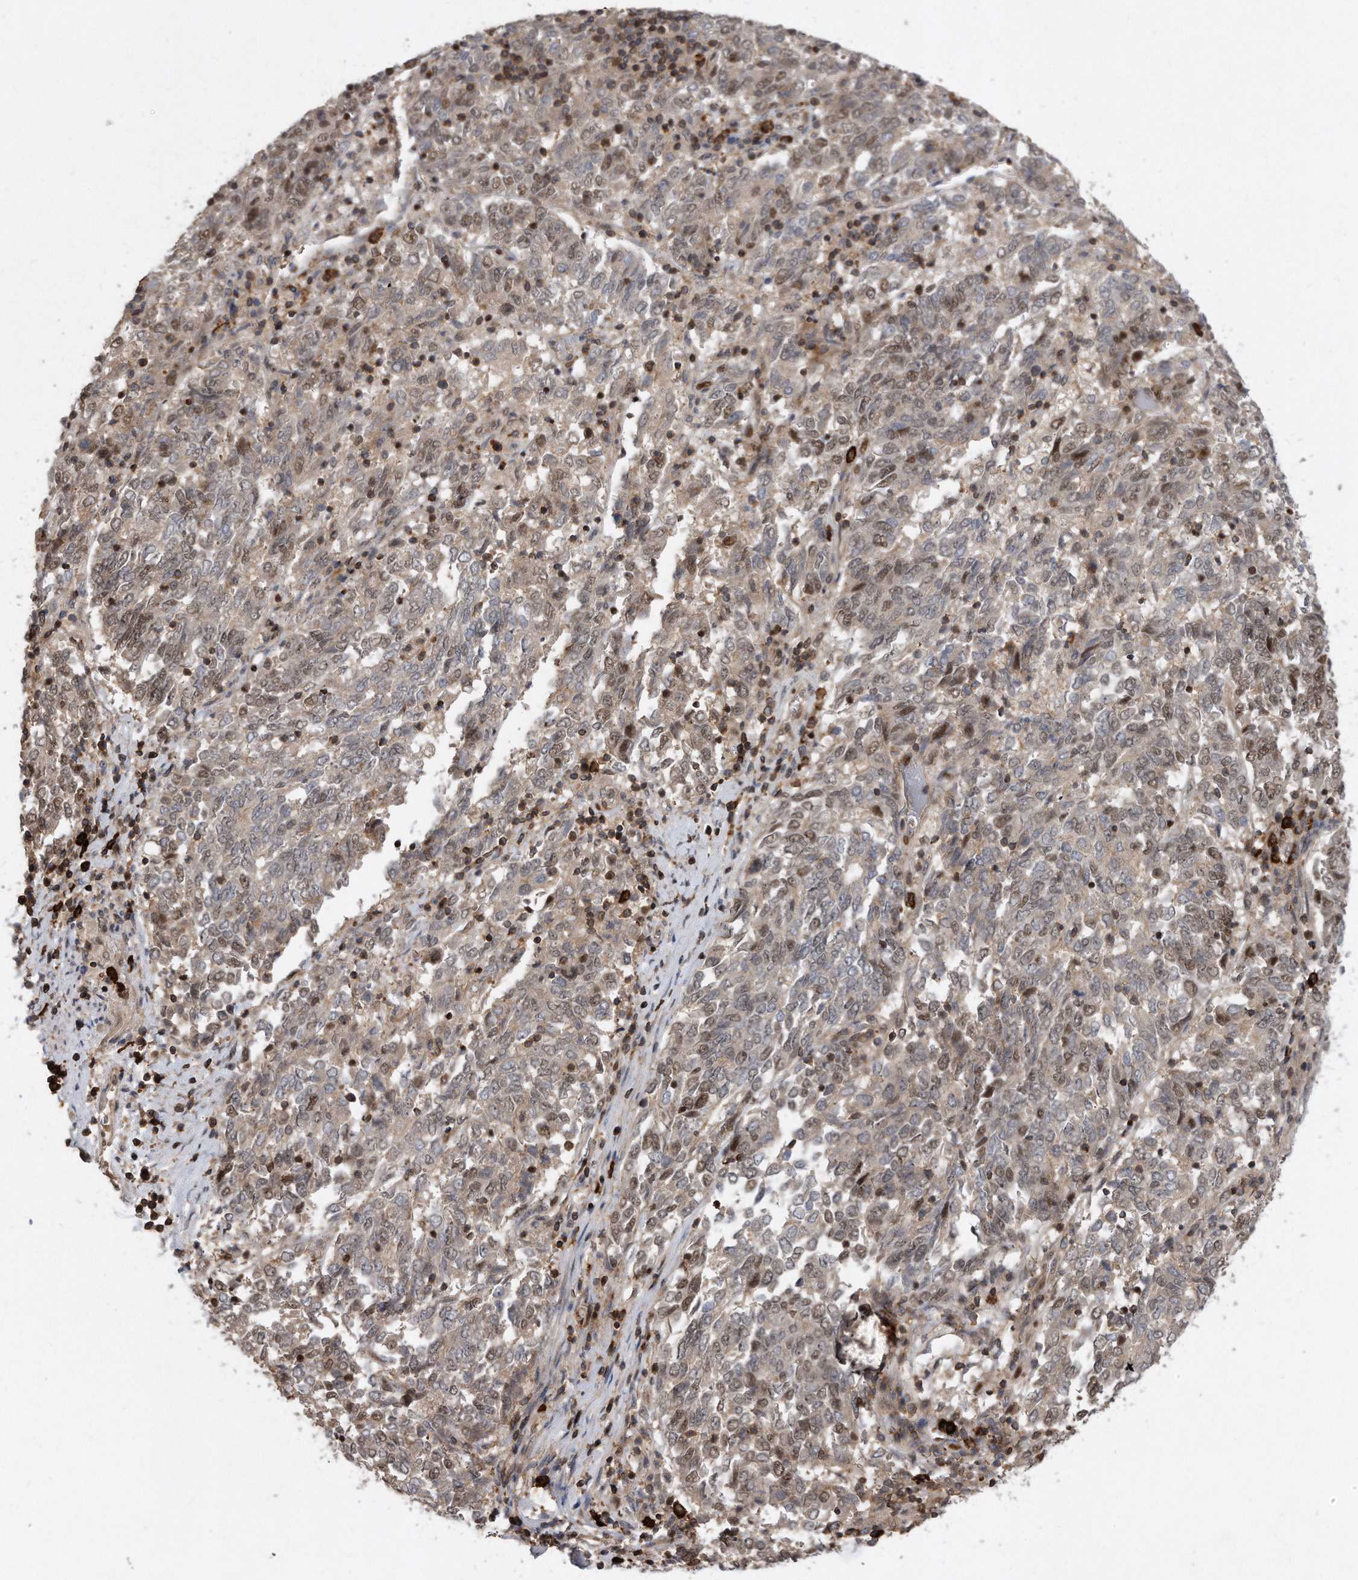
{"staining": {"intensity": "moderate", "quantity": "25%-75%", "location": "nuclear"}, "tissue": "endometrial cancer", "cell_type": "Tumor cells", "image_type": "cancer", "snomed": [{"axis": "morphology", "description": "Adenocarcinoma, NOS"}, {"axis": "topography", "description": "Endometrium"}], "caption": "This is a photomicrograph of IHC staining of adenocarcinoma (endometrial), which shows moderate staining in the nuclear of tumor cells.", "gene": "PGBD2", "patient": {"sex": "female", "age": 80}}